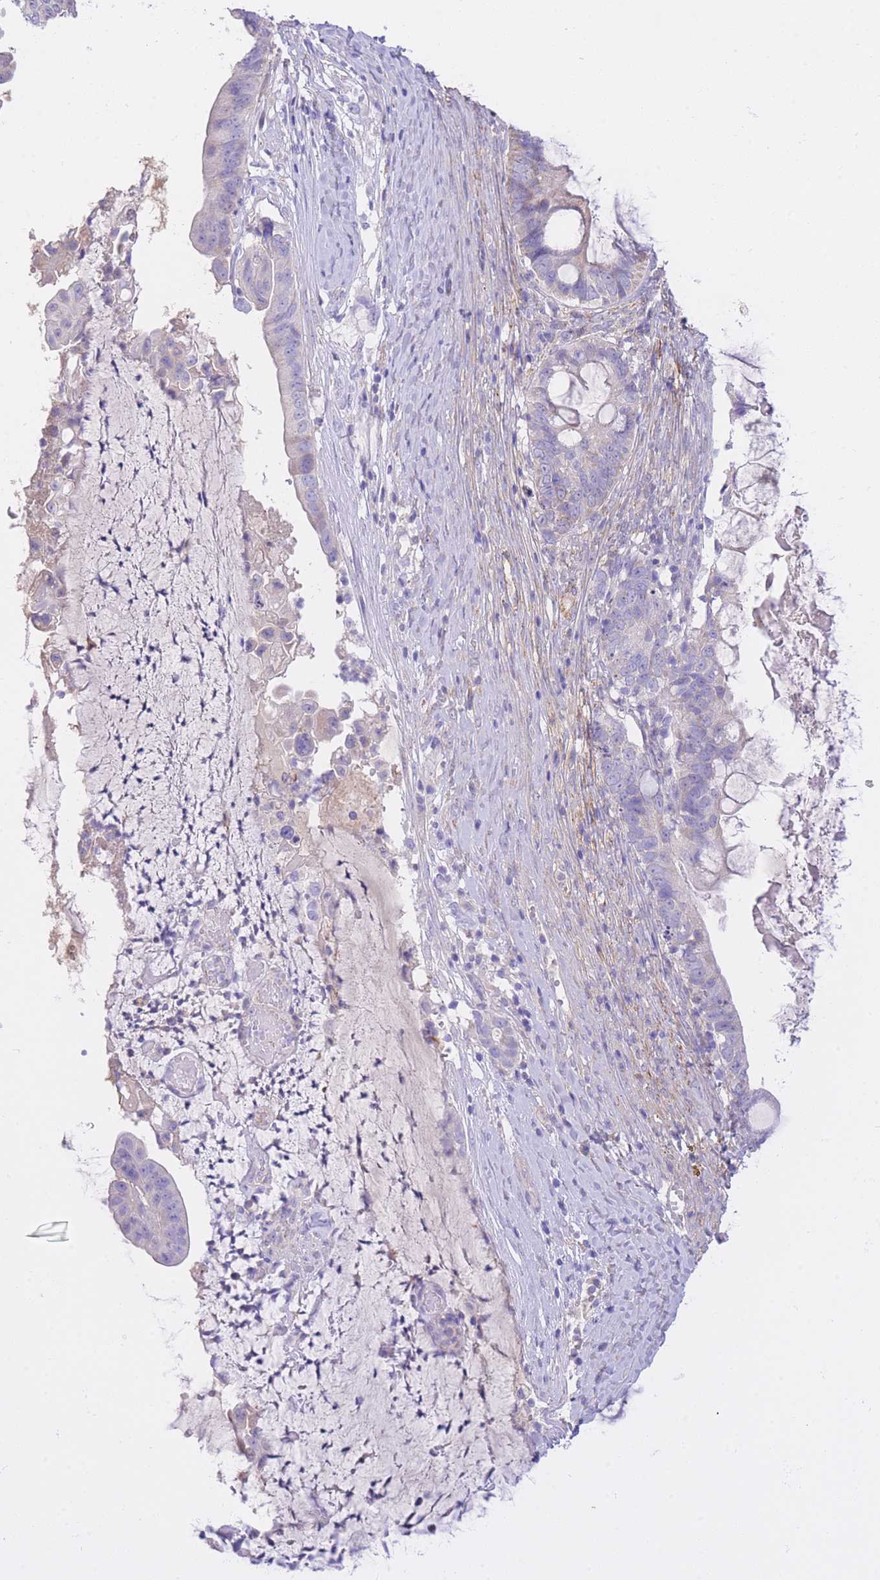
{"staining": {"intensity": "weak", "quantity": "<25%", "location": "cytoplasmic/membranous"}, "tissue": "ovarian cancer", "cell_type": "Tumor cells", "image_type": "cancer", "snomed": [{"axis": "morphology", "description": "Cystadenocarcinoma, mucinous, NOS"}, {"axis": "topography", "description": "Ovary"}], "caption": "A high-resolution photomicrograph shows IHC staining of ovarian cancer (mucinous cystadenocarcinoma), which displays no significant expression in tumor cells.", "gene": "PGM1", "patient": {"sex": "female", "age": 61}}